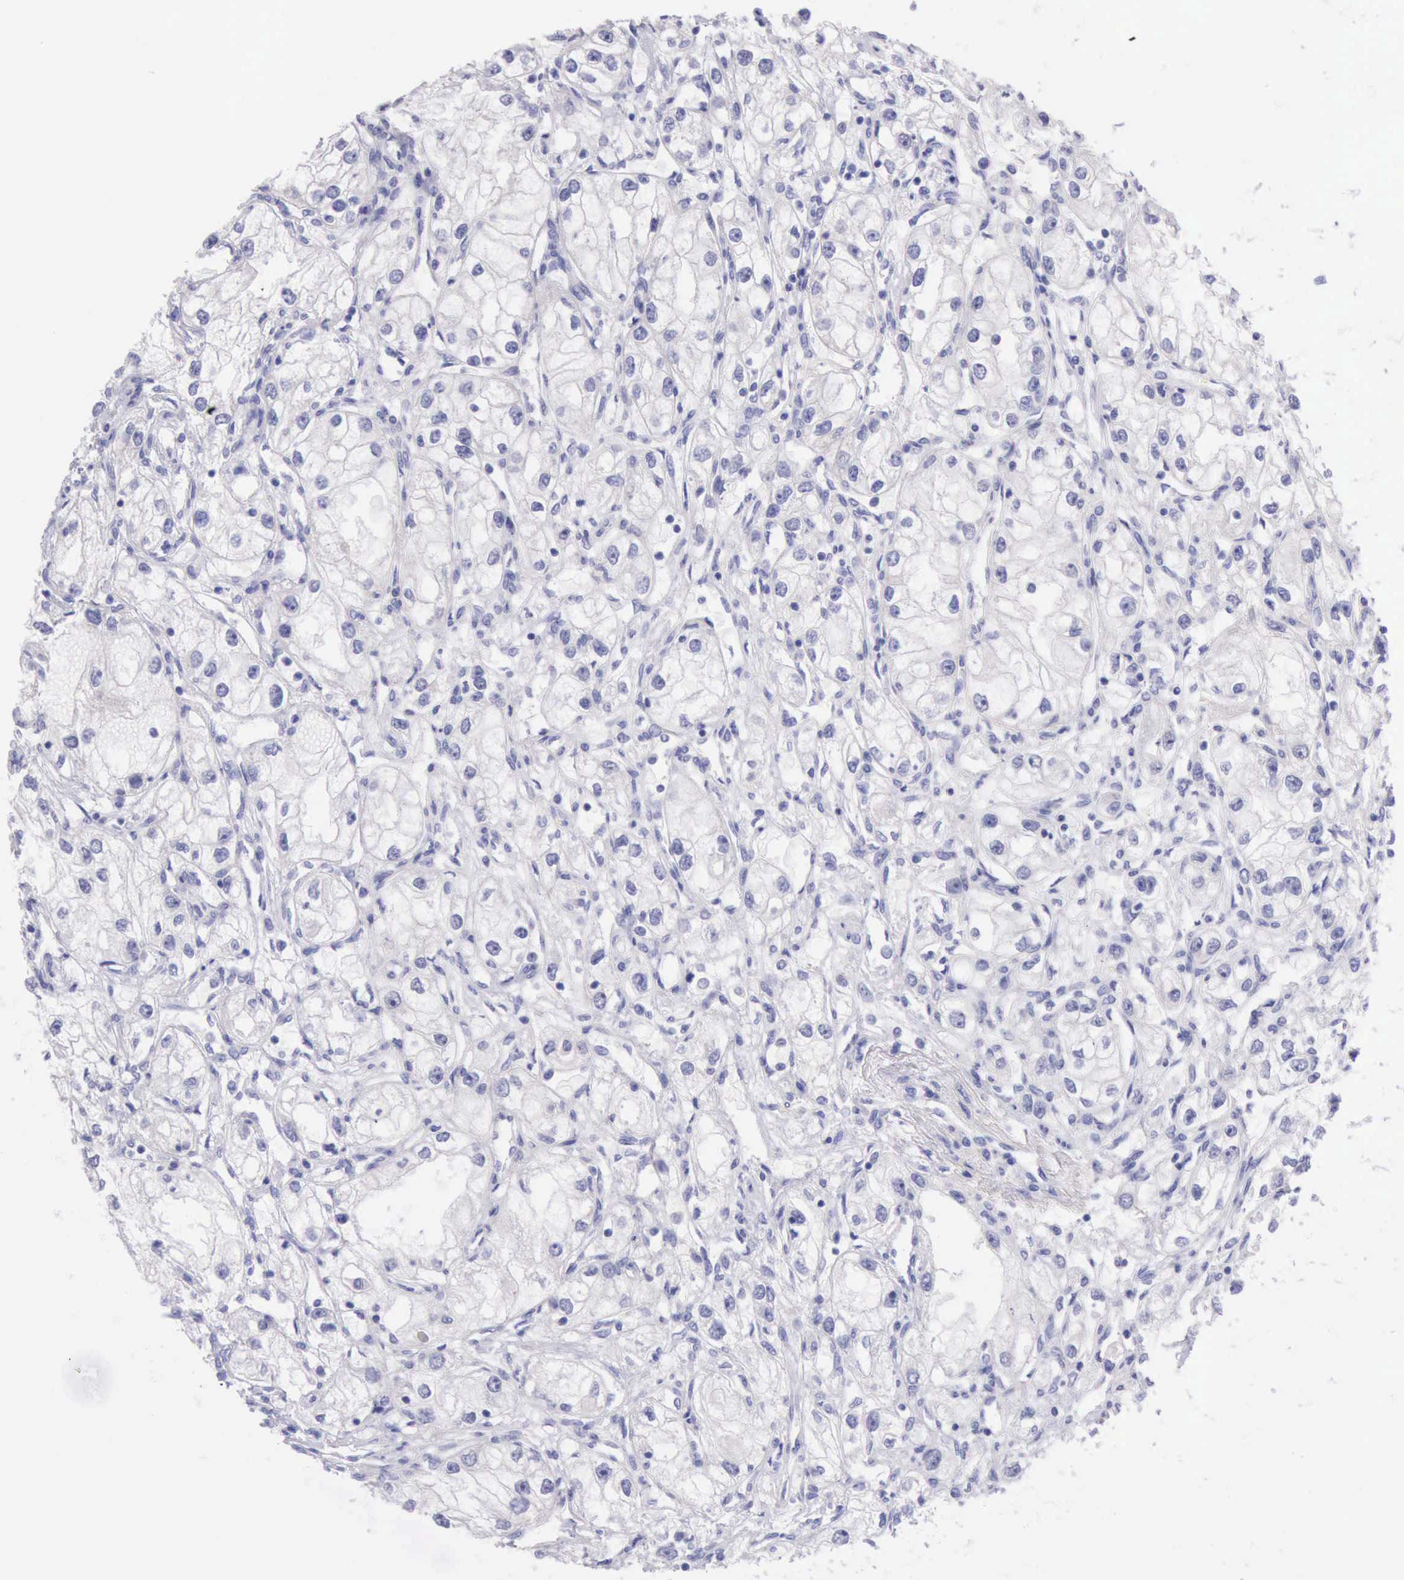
{"staining": {"intensity": "negative", "quantity": "none", "location": "none"}, "tissue": "renal cancer", "cell_type": "Tumor cells", "image_type": "cancer", "snomed": [{"axis": "morphology", "description": "Adenocarcinoma, NOS"}, {"axis": "topography", "description": "Kidney"}], "caption": "Photomicrograph shows no protein staining in tumor cells of renal adenocarcinoma tissue.", "gene": "LRFN5", "patient": {"sex": "male", "age": 57}}